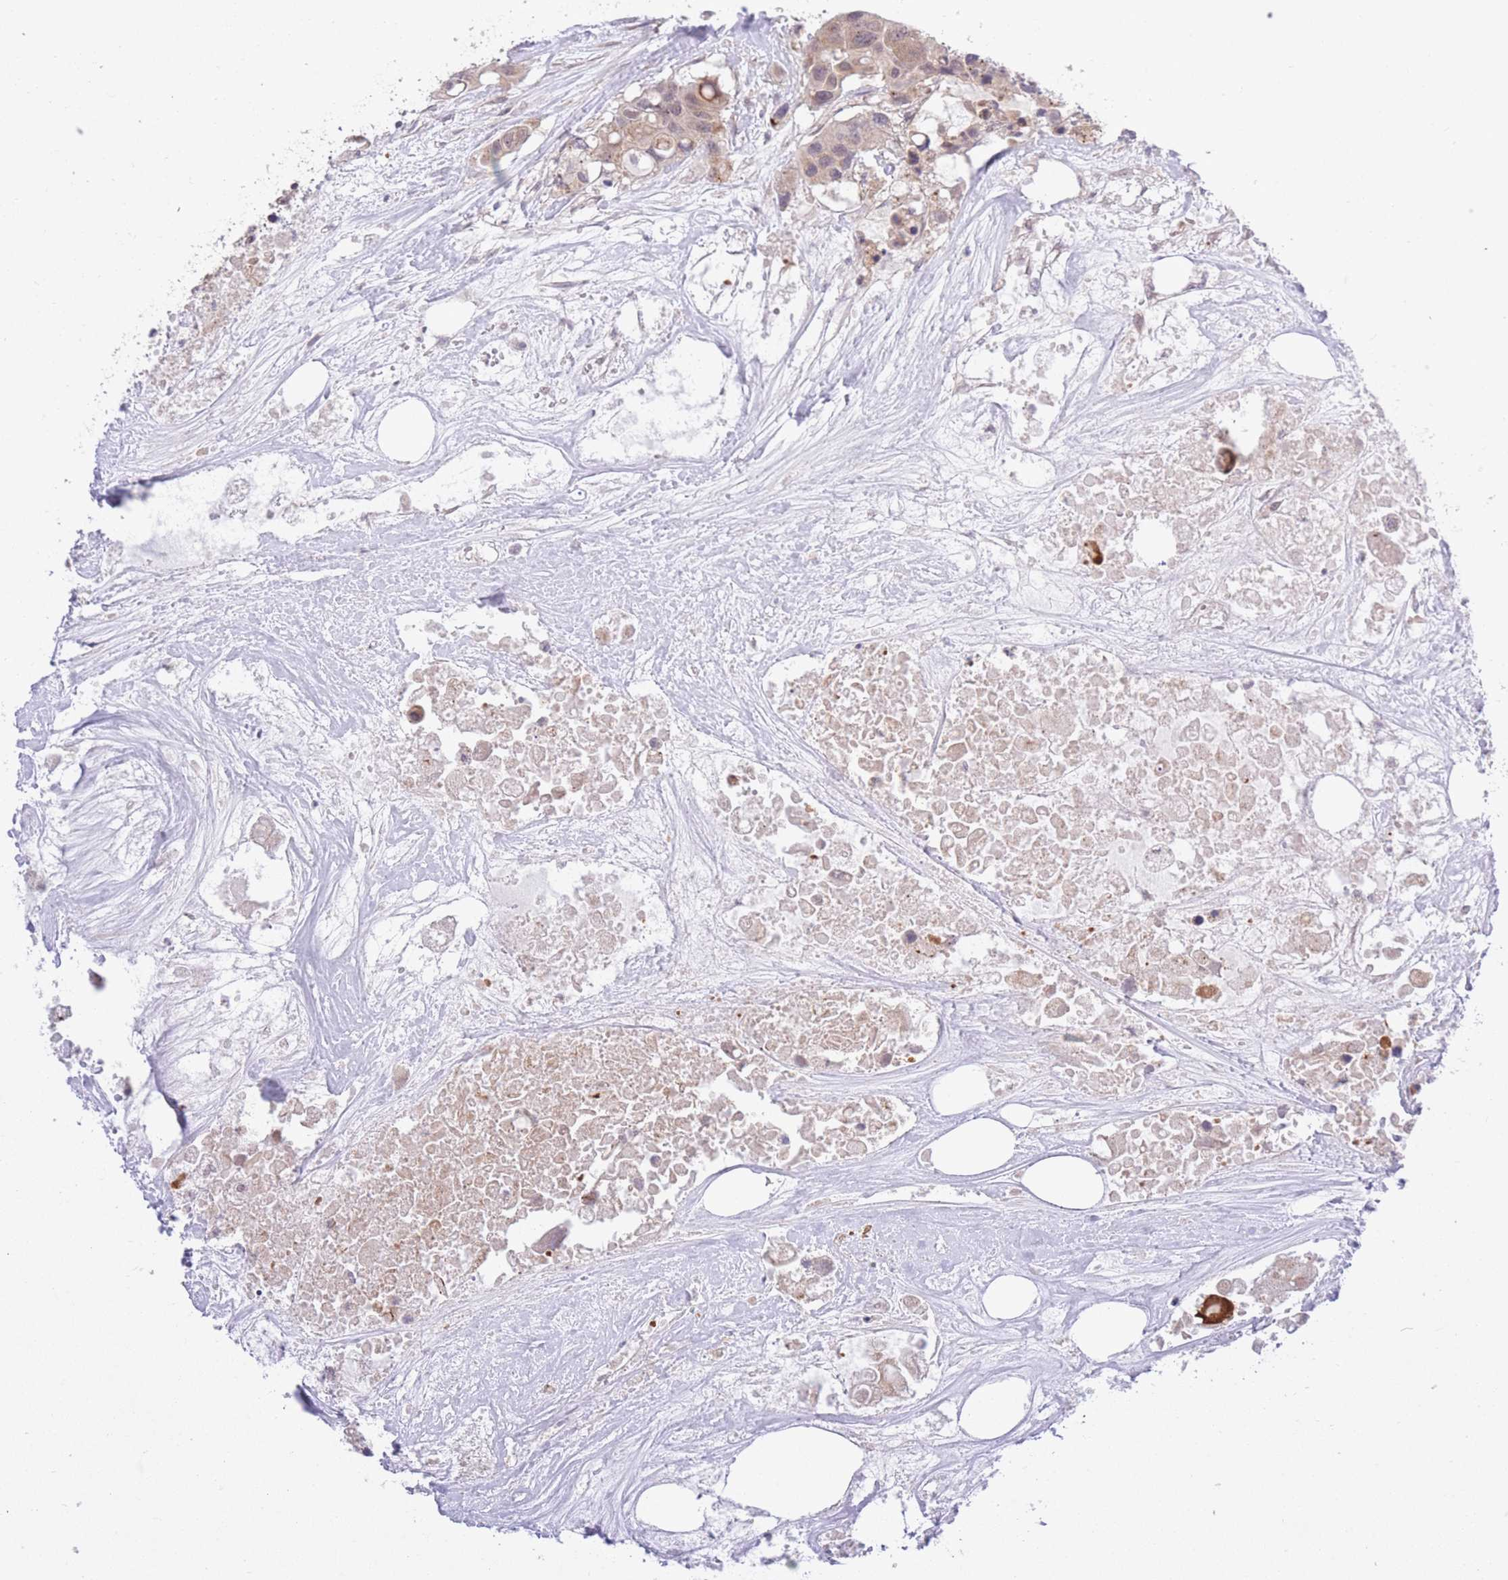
{"staining": {"intensity": "weak", "quantity": ">75%", "location": "cytoplasmic/membranous,nuclear"}, "tissue": "colorectal cancer", "cell_type": "Tumor cells", "image_type": "cancer", "snomed": [{"axis": "morphology", "description": "Adenocarcinoma, NOS"}, {"axis": "topography", "description": "Colon"}], "caption": "The immunohistochemical stain highlights weak cytoplasmic/membranous and nuclear expression in tumor cells of colorectal cancer tissue.", "gene": "ELOA2", "patient": {"sex": "male", "age": 77}}